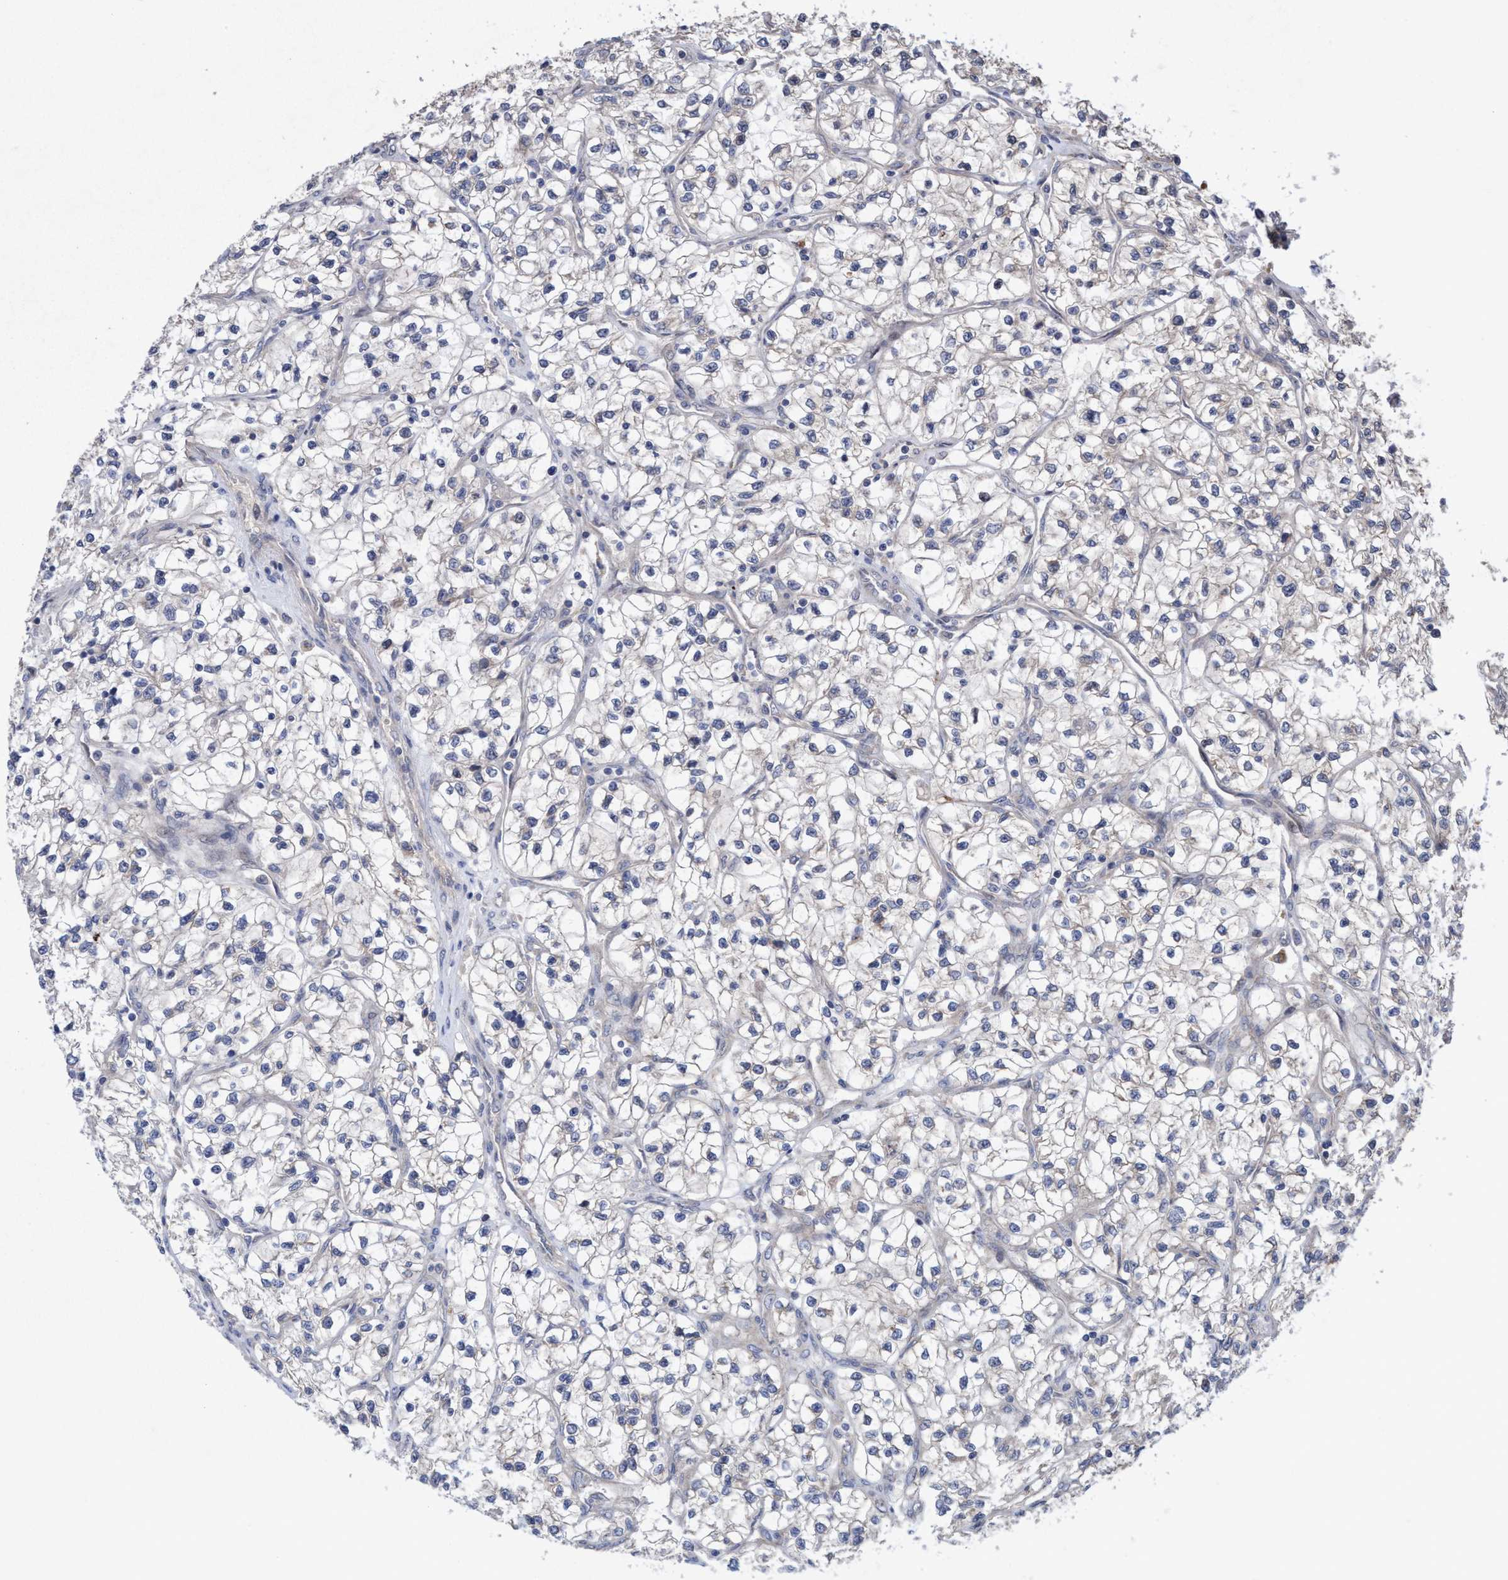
{"staining": {"intensity": "negative", "quantity": "none", "location": "none"}, "tissue": "renal cancer", "cell_type": "Tumor cells", "image_type": "cancer", "snomed": [{"axis": "morphology", "description": "Adenocarcinoma, NOS"}, {"axis": "topography", "description": "Kidney"}], "caption": "This is an immunohistochemistry (IHC) image of human adenocarcinoma (renal). There is no staining in tumor cells.", "gene": "P2RY14", "patient": {"sex": "female", "age": 57}}